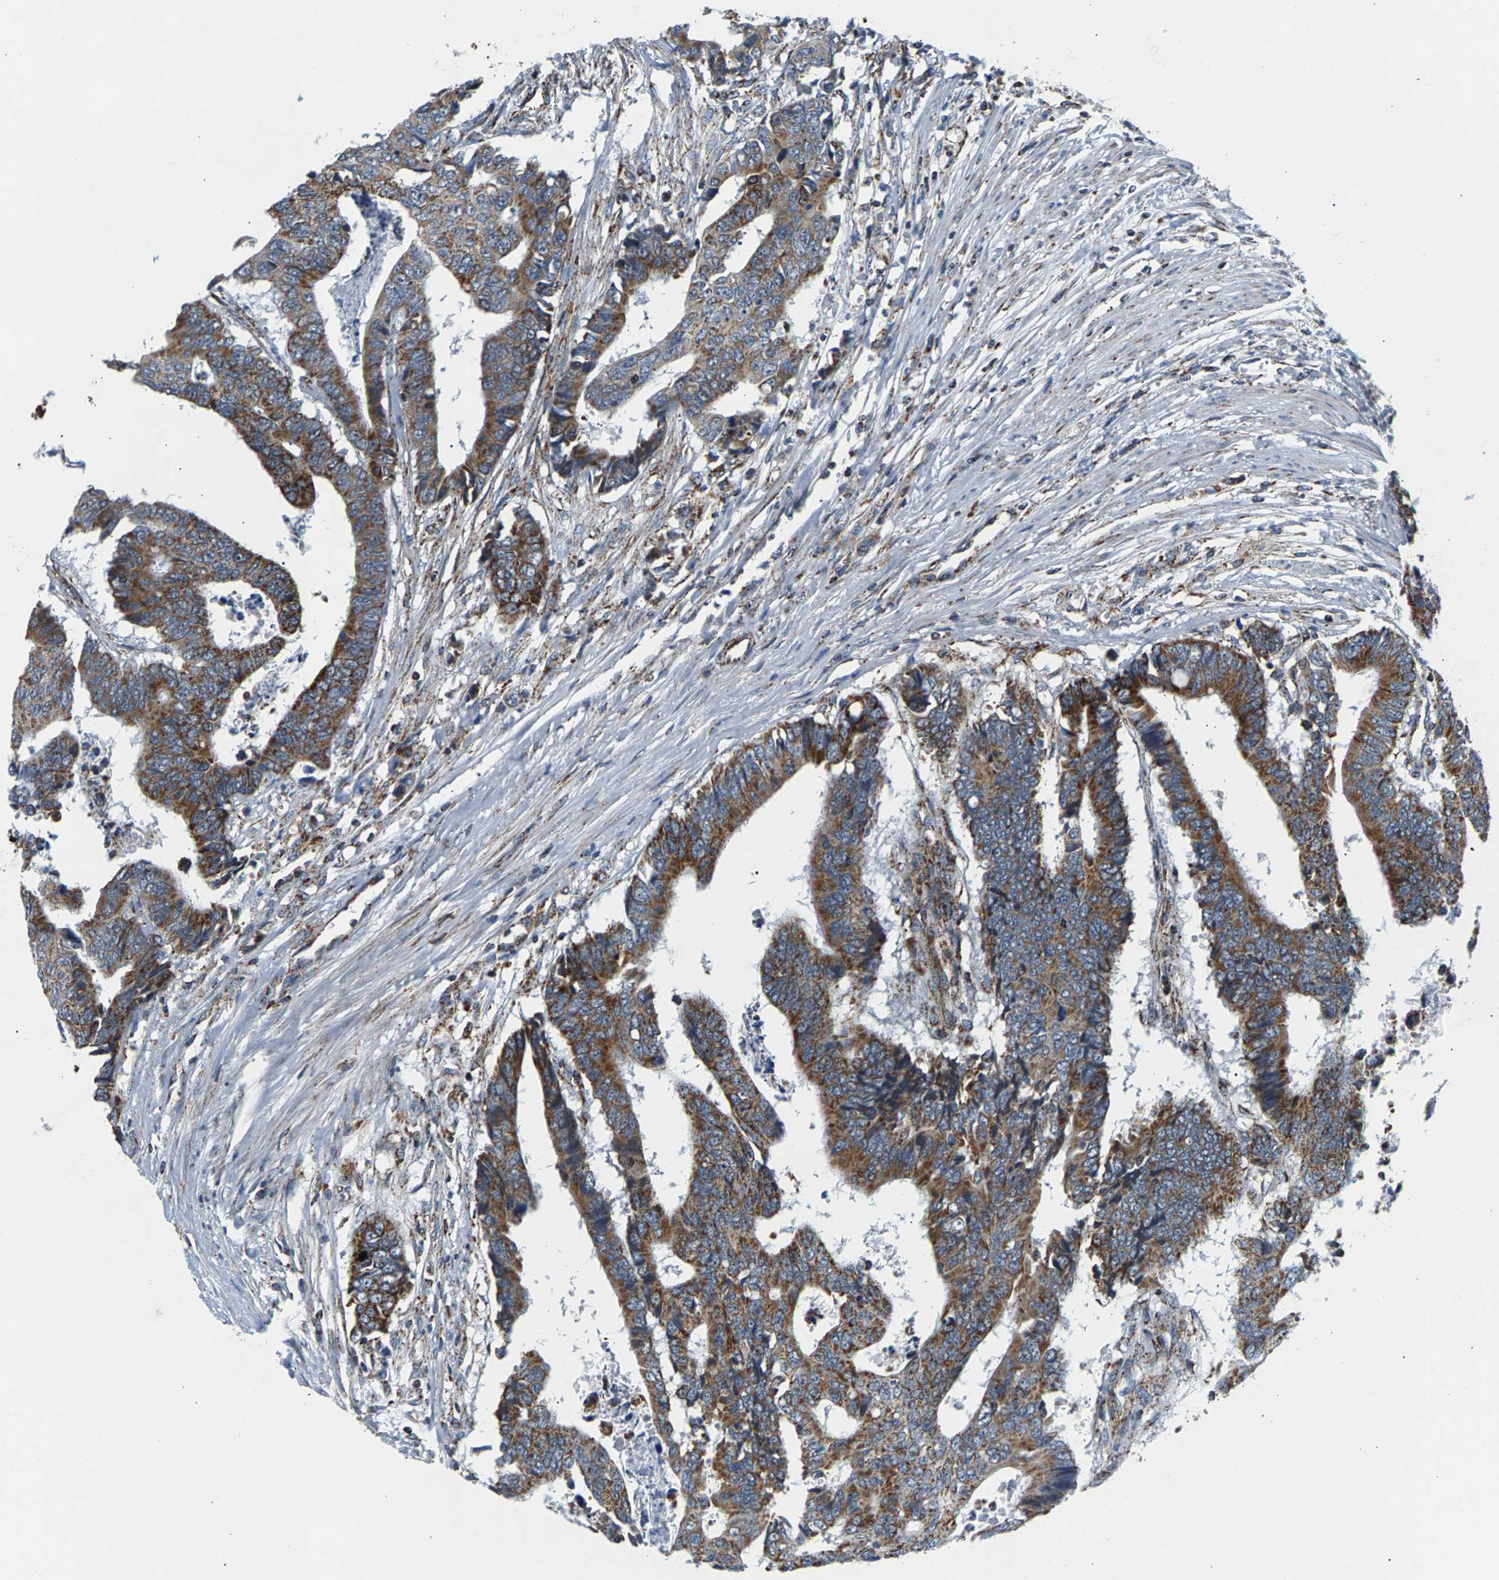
{"staining": {"intensity": "moderate", "quantity": ">75%", "location": "cytoplasmic/membranous"}, "tissue": "colorectal cancer", "cell_type": "Tumor cells", "image_type": "cancer", "snomed": [{"axis": "morphology", "description": "Adenocarcinoma, NOS"}, {"axis": "topography", "description": "Rectum"}], "caption": "Protein staining of colorectal adenocarcinoma tissue demonstrates moderate cytoplasmic/membranous staining in about >75% of tumor cells. The staining was performed using DAB (3,3'-diaminobenzidine) to visualize the protein expression in brown, while the nuclei were stained in blue with hematoxylin (Magnification: 20x).", "gene": "PDE1A", "patient": {"sex": "male", "age": 84}}